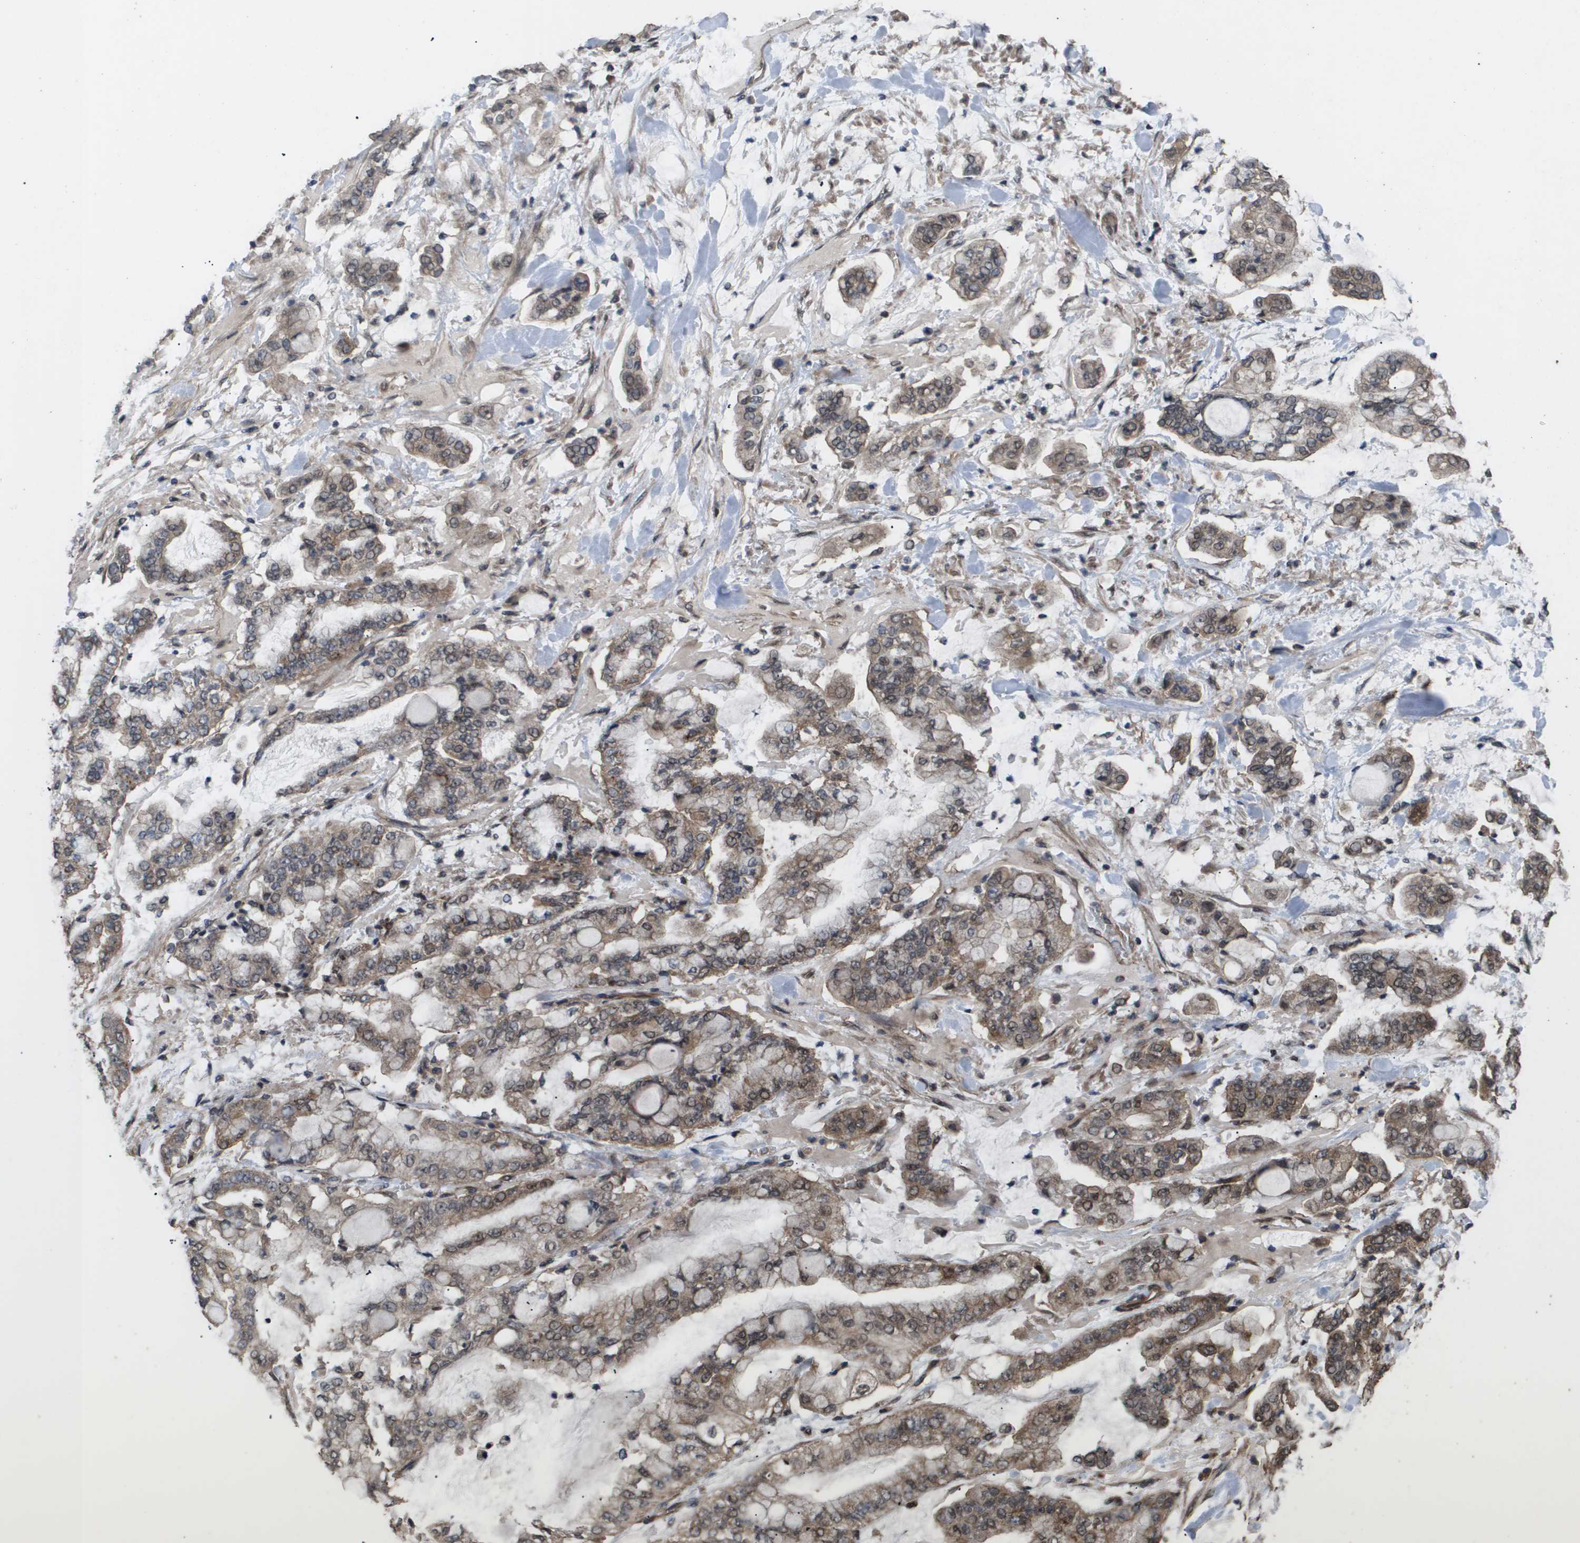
{"staining": {"intensity": "moderate", "quantity": ">75%", "location": "cytoplasmic/membranous"}, "tissue": "stomach cancer", "cell_type": "Tumor cells", "image_type": "cancer", "snomed": [{"axis": "morphology", "description": "Normal tissue, NOS"}, {"axis": "morphology", "description": "Adenocarcinoma, NOS"}, {"axis": "topography", "description": "Stomach, upper"}, {"axis": "topography", "description": "Stomach"}], "caption": "High-power microscopy captured an immunohistochemistry (IHC) photomicrograph of stomach adenocarcinoma, revealing moderate cytoplasmic/membranous expression in about >75% of tumor cells. The protein of interest is shown in brown color, while the nuclei are stained blue.", "gene": "CUL5", "patient": {"sex": "male", "age": 76}}